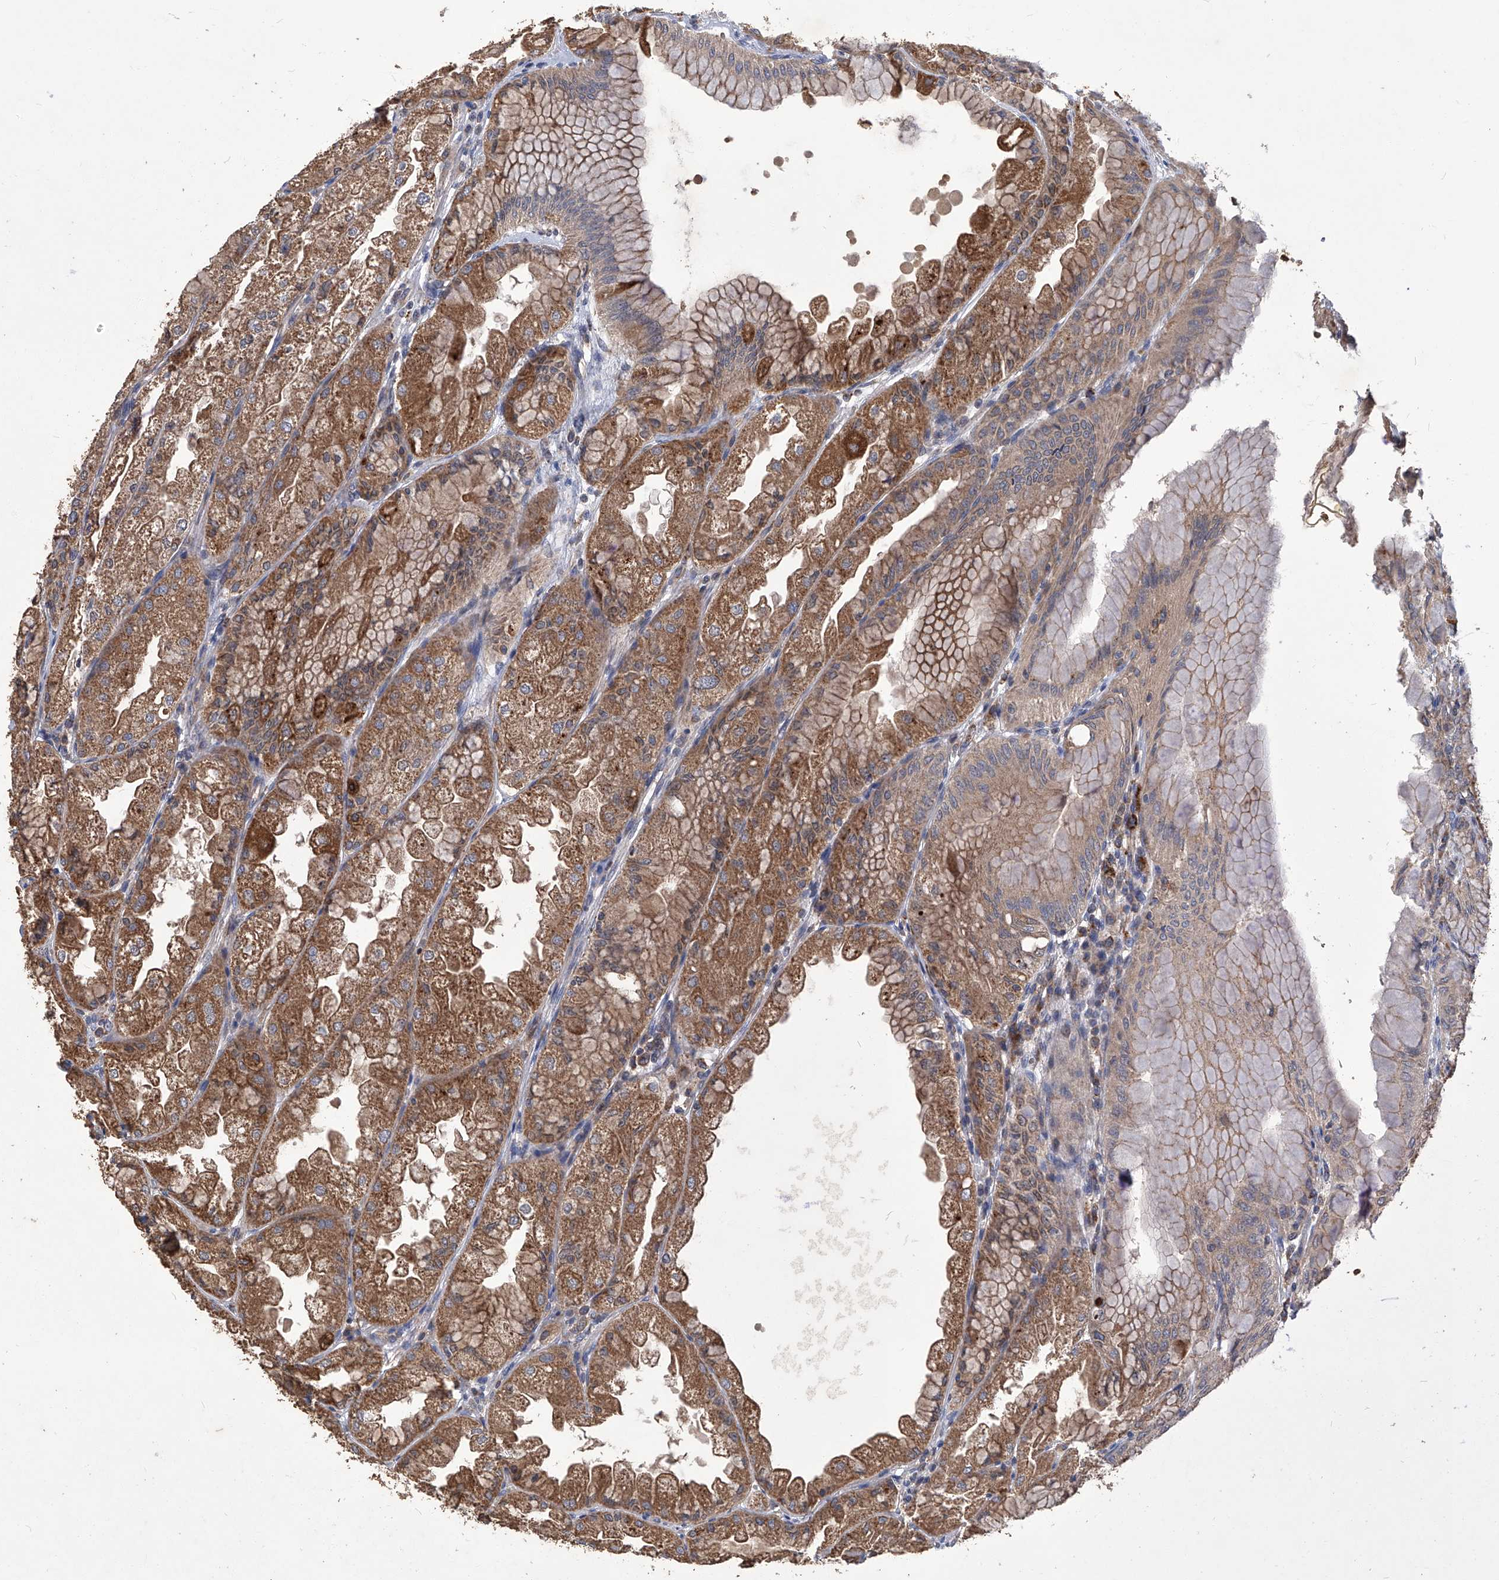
{"staining": {"intensity": "strong", "quantity": ">75%", "location": "cytoplasmic/membranous"}, "tissue": "stomach", "cell_type": "Glandular cells", "image_type": "normal", "snomed": [{"axis": "morphology", "description": "Normal tissue, NOS"}, {"axis": "topography", "description": "Stomach, upper"}], "caption": "DAB (3,3'-diaminobenzidine) immunohistochemical staining of unremarkable stomach shows strong cytoplasmic/membranous protein positivity in approximately >75% of glandular cells.", "gene": "TNFRSF13B", "patient": {"sex": "male", "age": 47}}